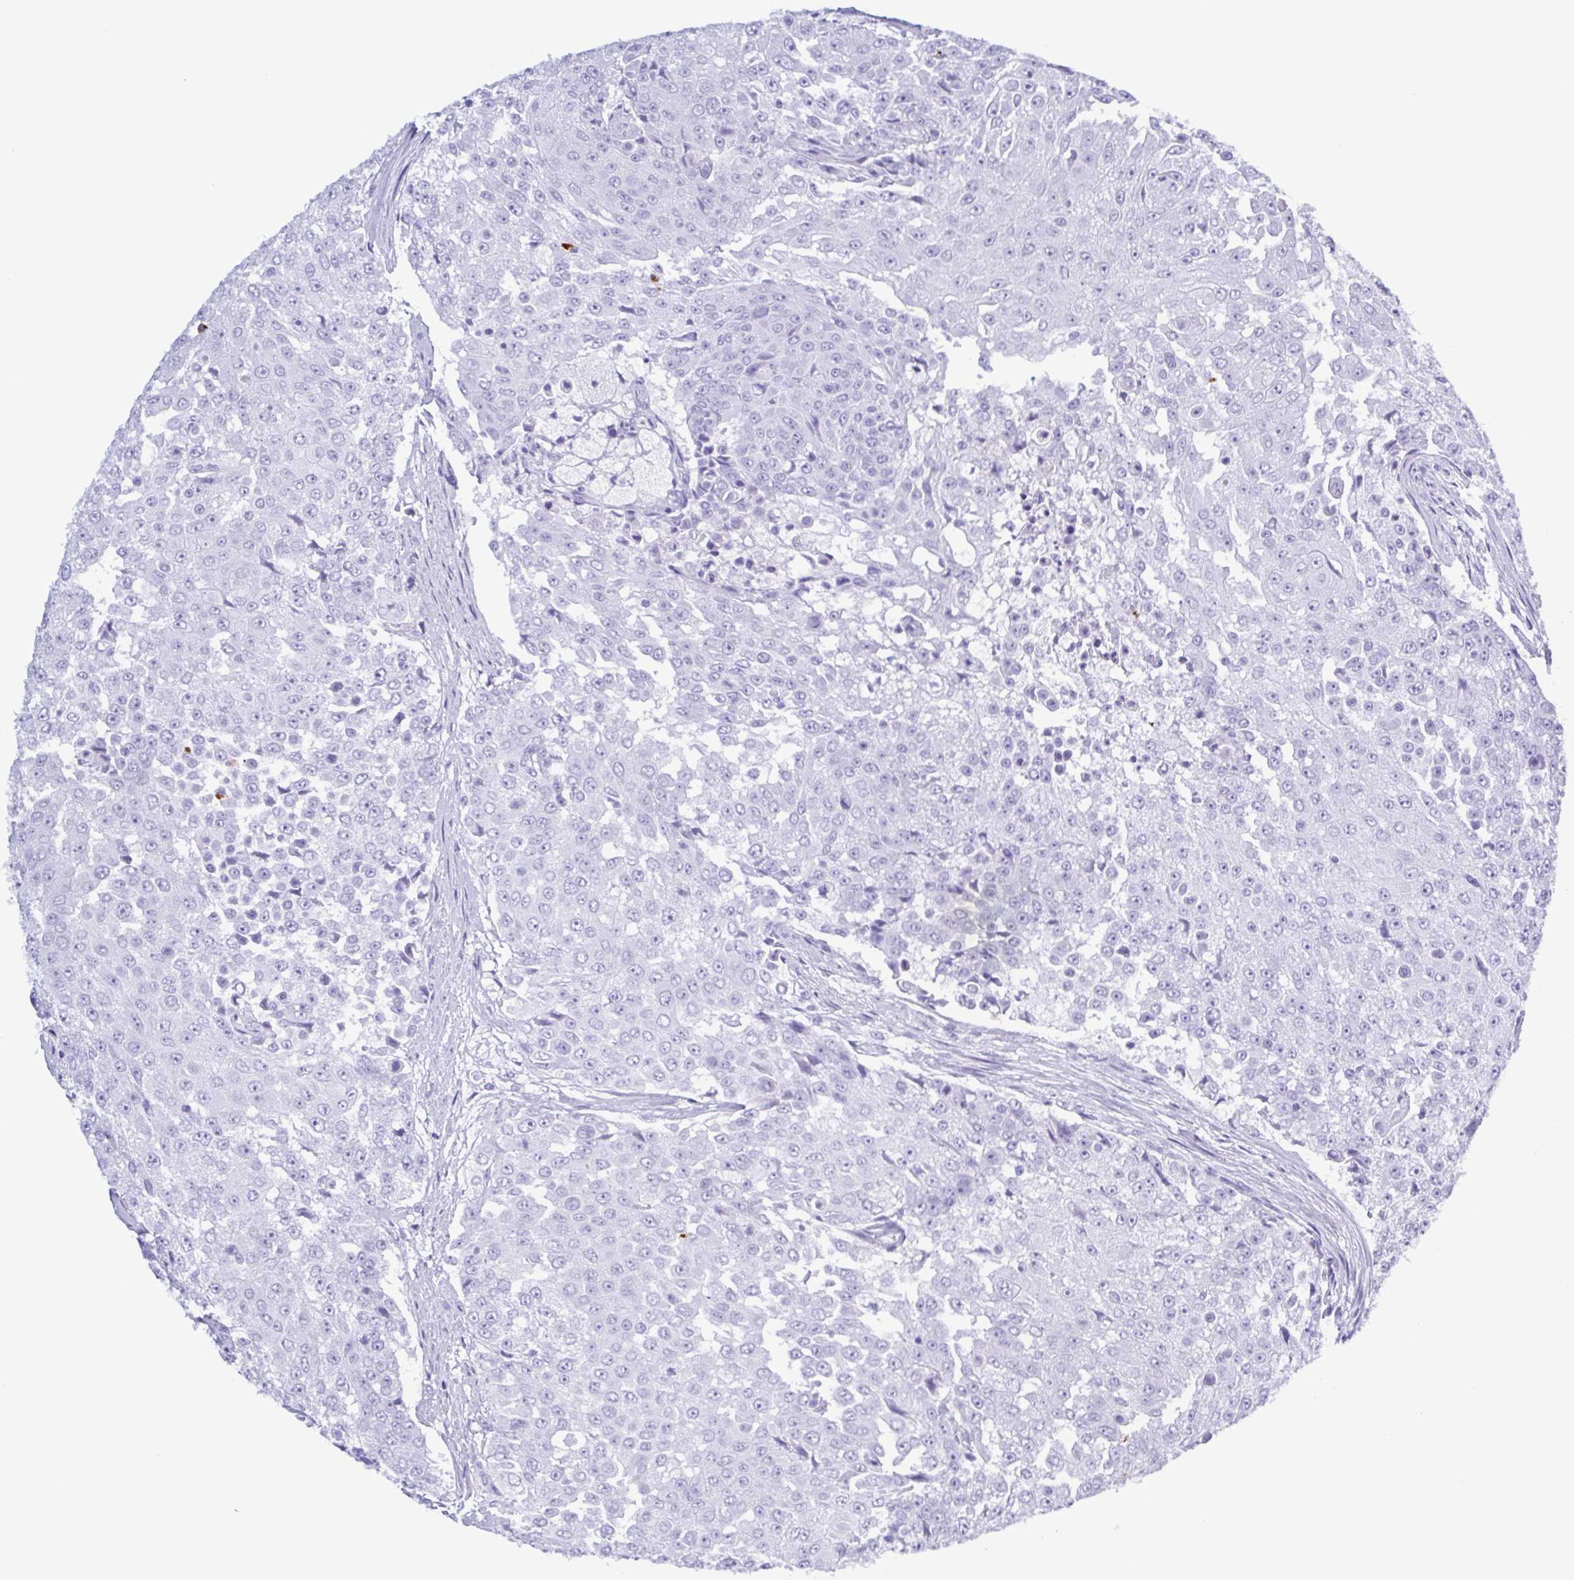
{"staining": {"intensity": "negative", "quantity": "none", "location": "none"}, "tissue": "urothelial cancer", "cell_type": "Tumor cells", "image_type": "cancer", "snomed": [{"axis": "morphology", "description": "Urothelial carcinoma, High grade"}, {"axis": "topography", "description": "Urinary bladder"}], "caption": "Tumor cells show no significant protein expression in urothelial cancer. (DAB immunohistochemistry (IHC) with hematoxylin counter stain).", "gene": "LTF", "patient": {"sex": "female", "age": 63}}